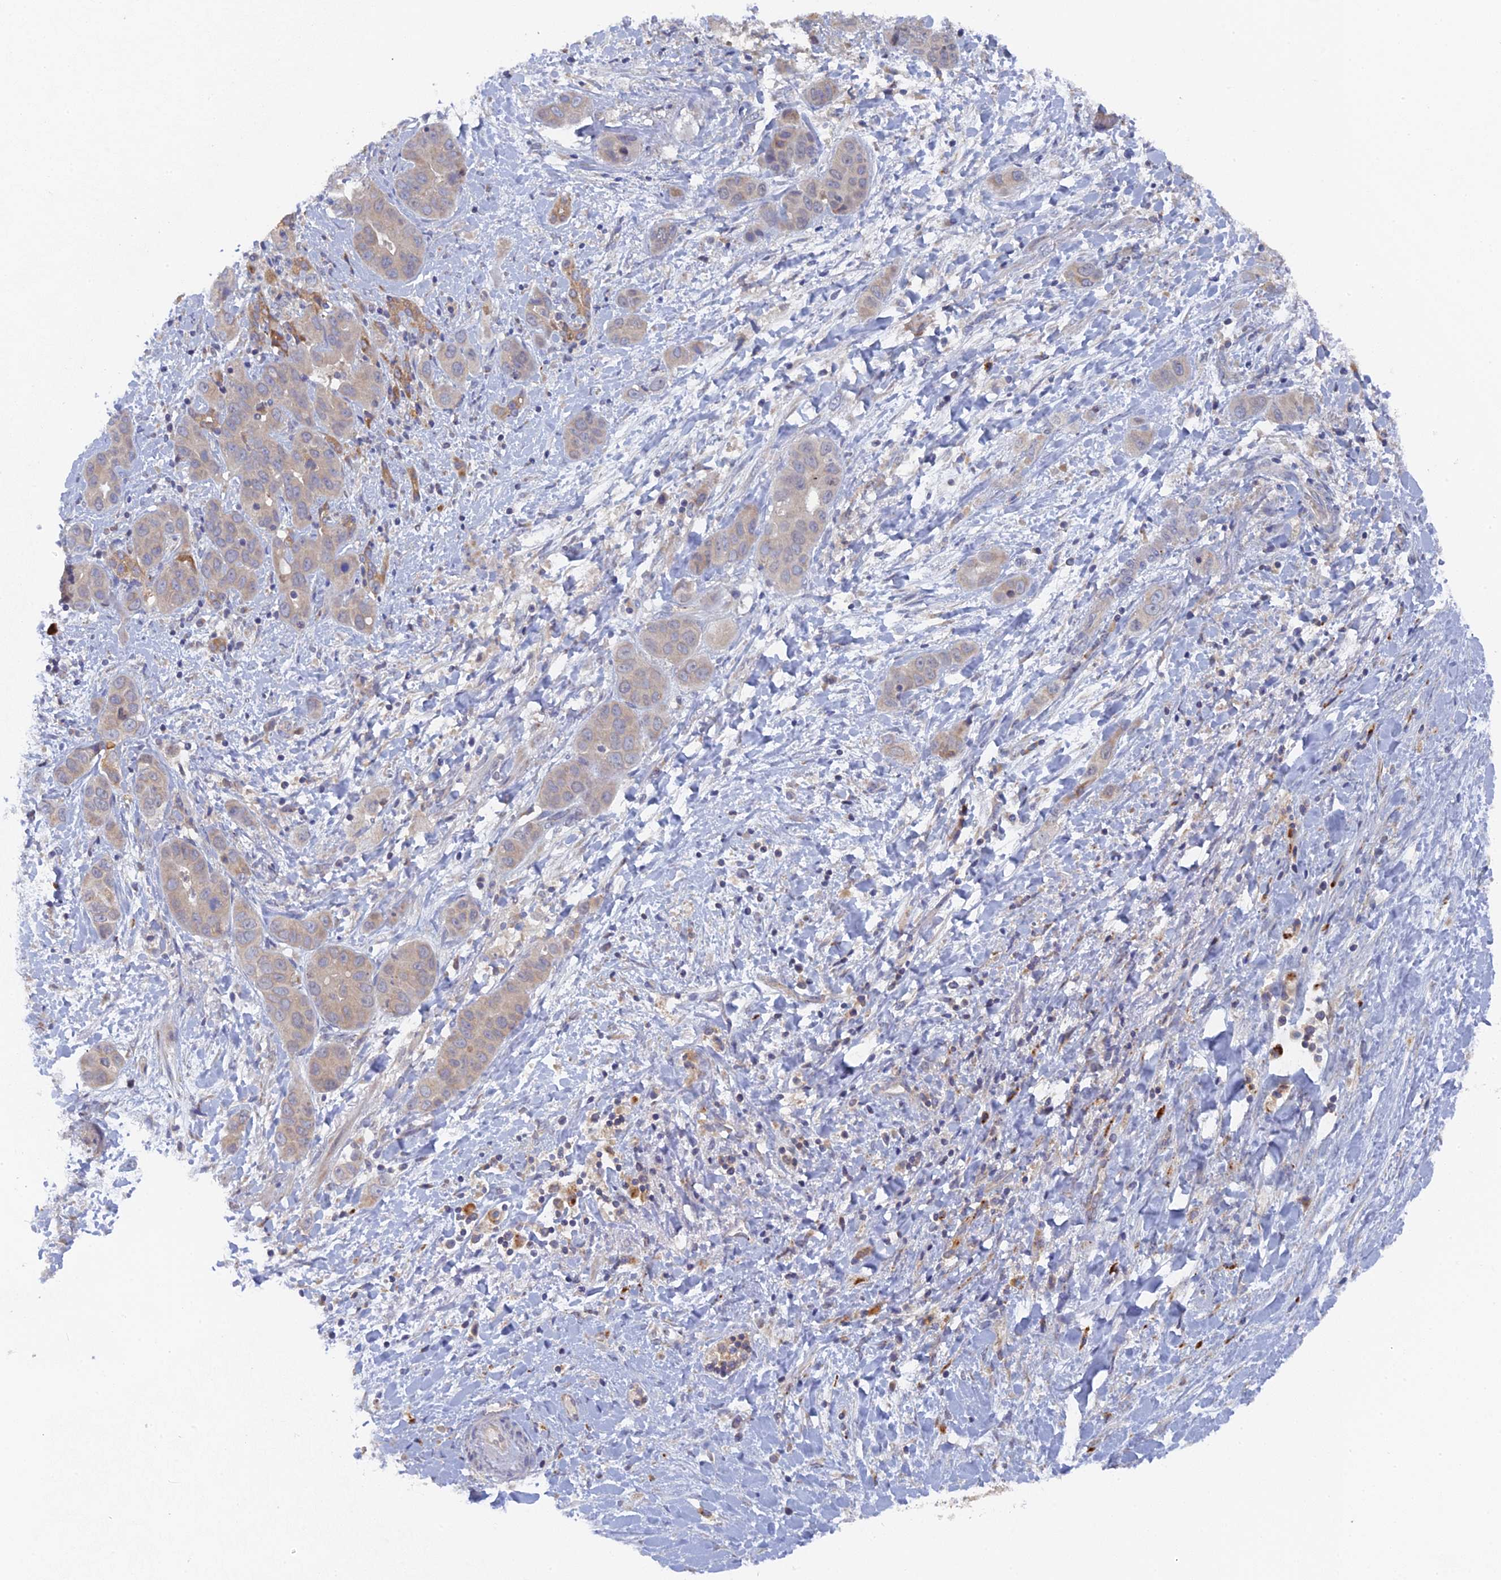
{"staining": {"intensity": "negative", "quantity": "none", "location": "none"}, "tissue": "liver cancer", "cell_type": "Tumor cells", "image_type": "cancer", "snomed": [{"axis": "morphology", "description": "Cholangiocarcinoma"}, {"axis": "topography", "description": "Liver"}], "caption": "An image of human liver cancer is negative for staining in tumor cells.", "gene": "MIGA2", "patient": {"sex": "female", "age": 52}}